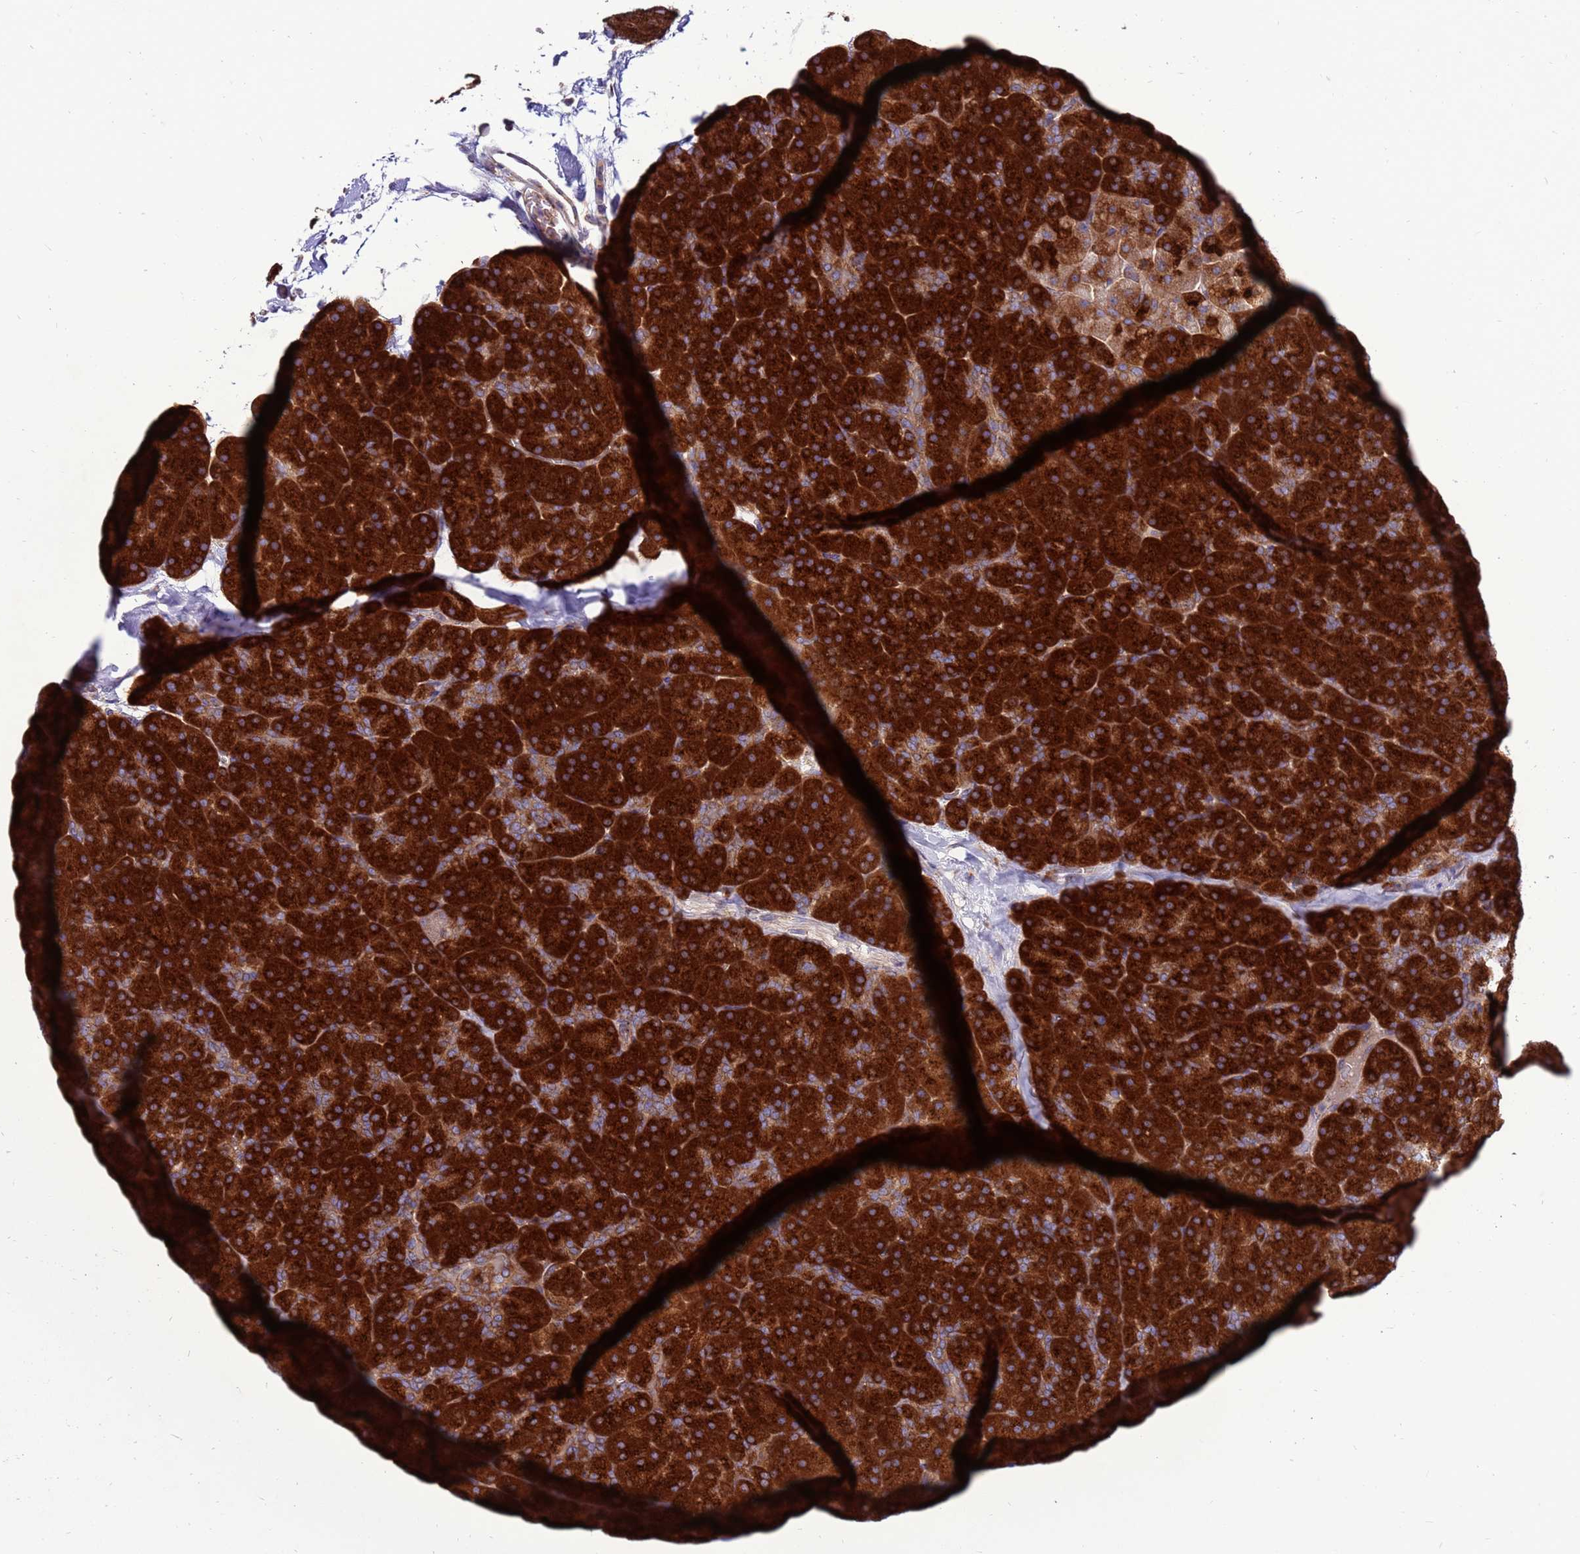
{"staining": {"intensity": "strong", "quantity": ">75%", "location": "cytoplasmic/membranous"}, "tissue": "pancreas", "cell_type": "Exocrine glandular cells", "image_type": "normal", "snomed": [{"axis": "morphology", "description": "Normal tissue, NOS"}, {"axis": "topography", "description": "Pancreas"}], "caption": "Human pancreas stained for a protein (brown) shows strong cytoplasmic/membranous positive positivity in approximately >75% of exocrine glandular cells.", "gene": "ZC3HAV1", "patient": {"sex": "male", "age": 36}}